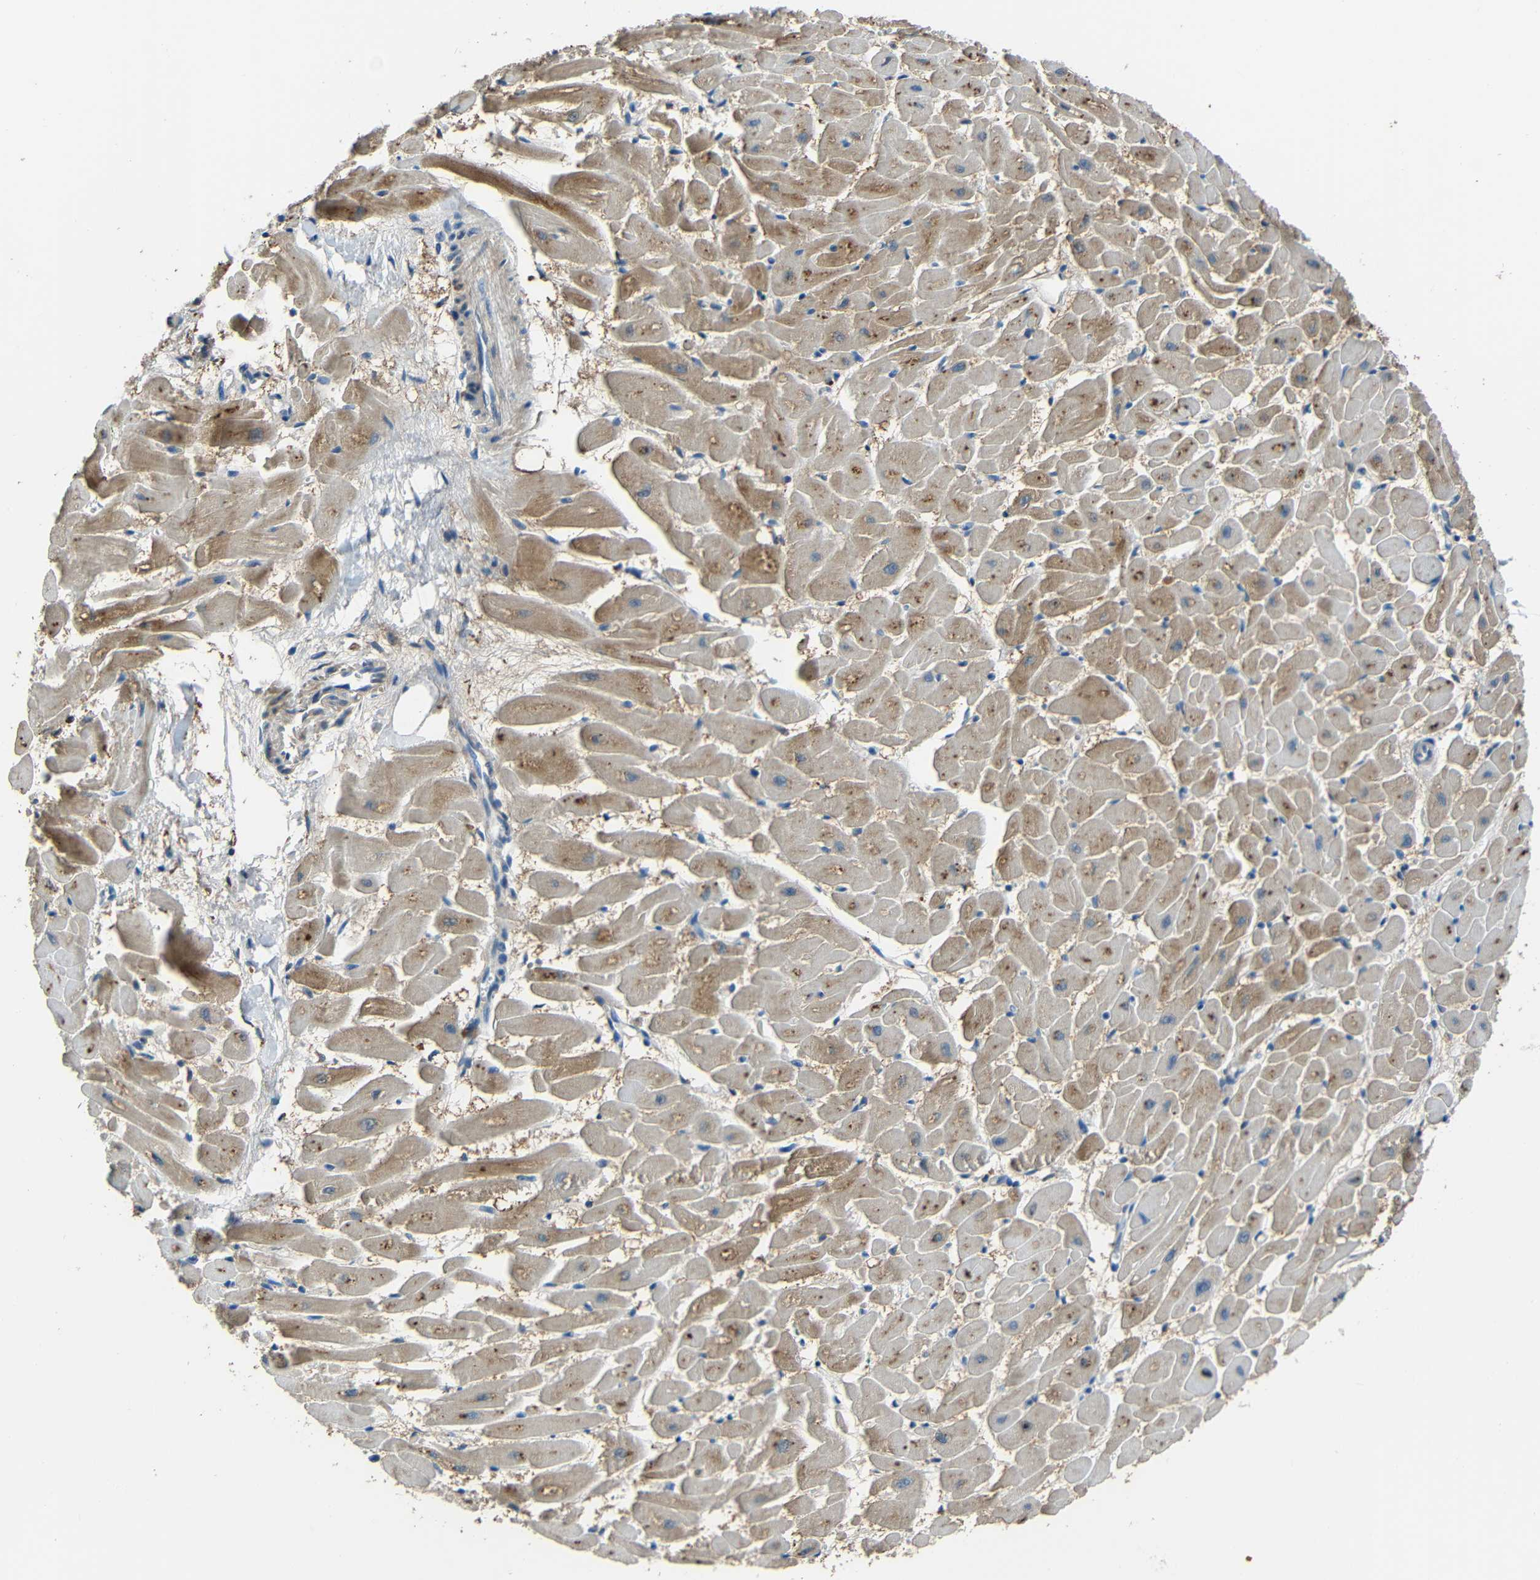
{"staining": {"intensity": "moderate", "quantity": "25%-75%", "location": "cytoplasmic/membranous"}, "tissue": "heart muscle", "cell_type": "Cardiomyocytes", "image_type": "normal", "snomed": [{"axis": "morphology", "description": "Normal tissue, NOS"}, {"axis": "topography", "description": "Heart"}], "caption": "Heart muscle stained with a brown dye displays moderate cytoplasmic/membranous positive staining in approximately 25%-75% of cardiomyocytes.", "gene": "STBD1", "patient": {"sex": "female", "age": 19}}